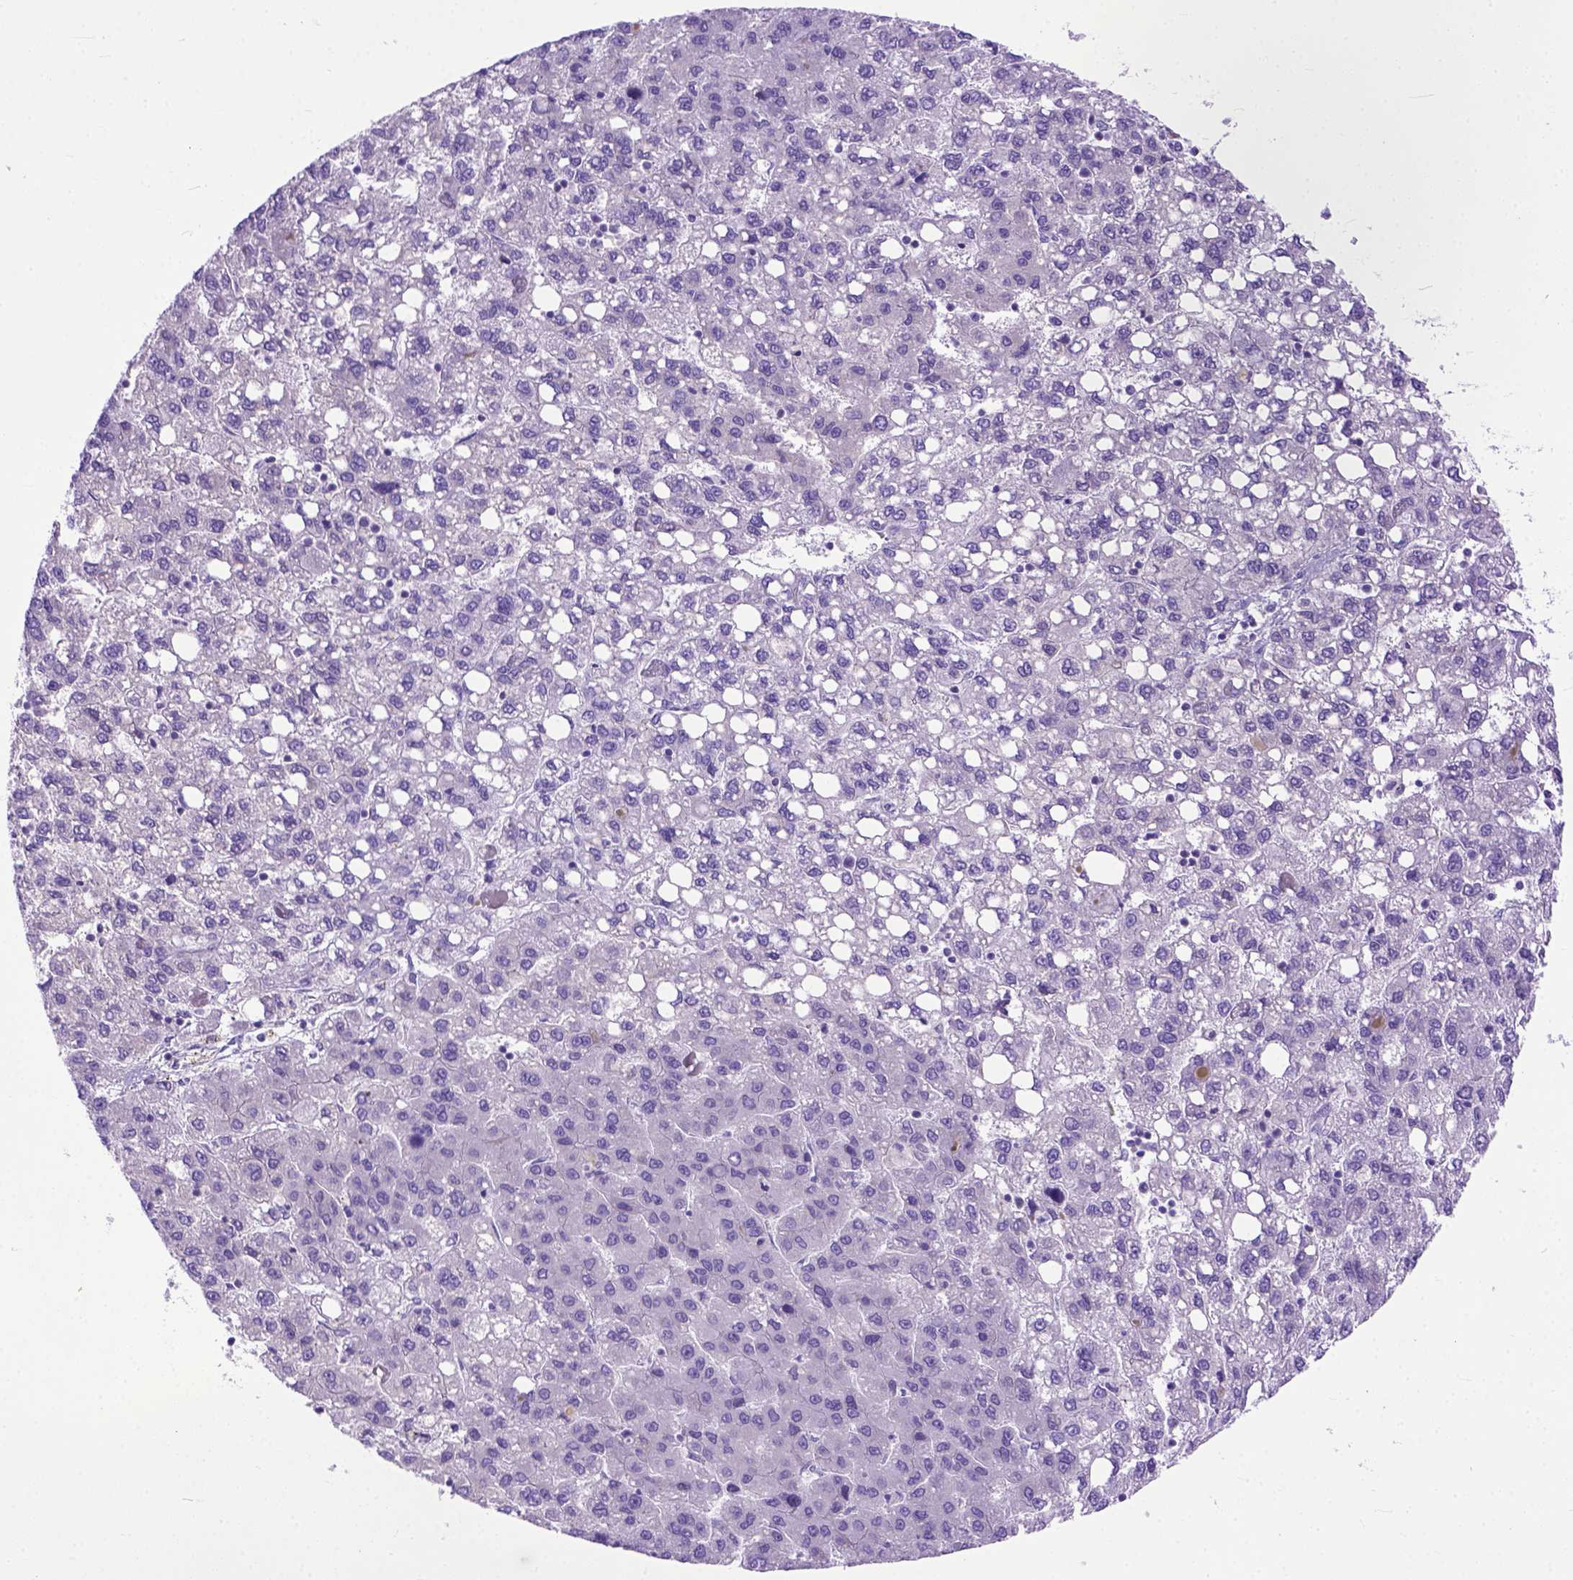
{"staining": {"intensity": "negative", "quantity": "none", "location": "none"}, "tissue": "liver cancer", "cell_type": "Tumor cells", "image_type": "cancer", "snomed": [{"axis": "morphology", "description": "Carcinoma, Hepatocellular, NOS"}, {"axis": "topography", "description": "Liver"}], "caption": "This micrograph is of liver cancer (hepatocellular carcinoma) stained with immunohistochemistry (IHC) to label a protein in brown with the nuclei are counter-stained blue. There is no positivity in tumor cells. Nuclei are stained in blue.", "gene": "ODAD3", "patient": {"sex": "female", "age": 82}}